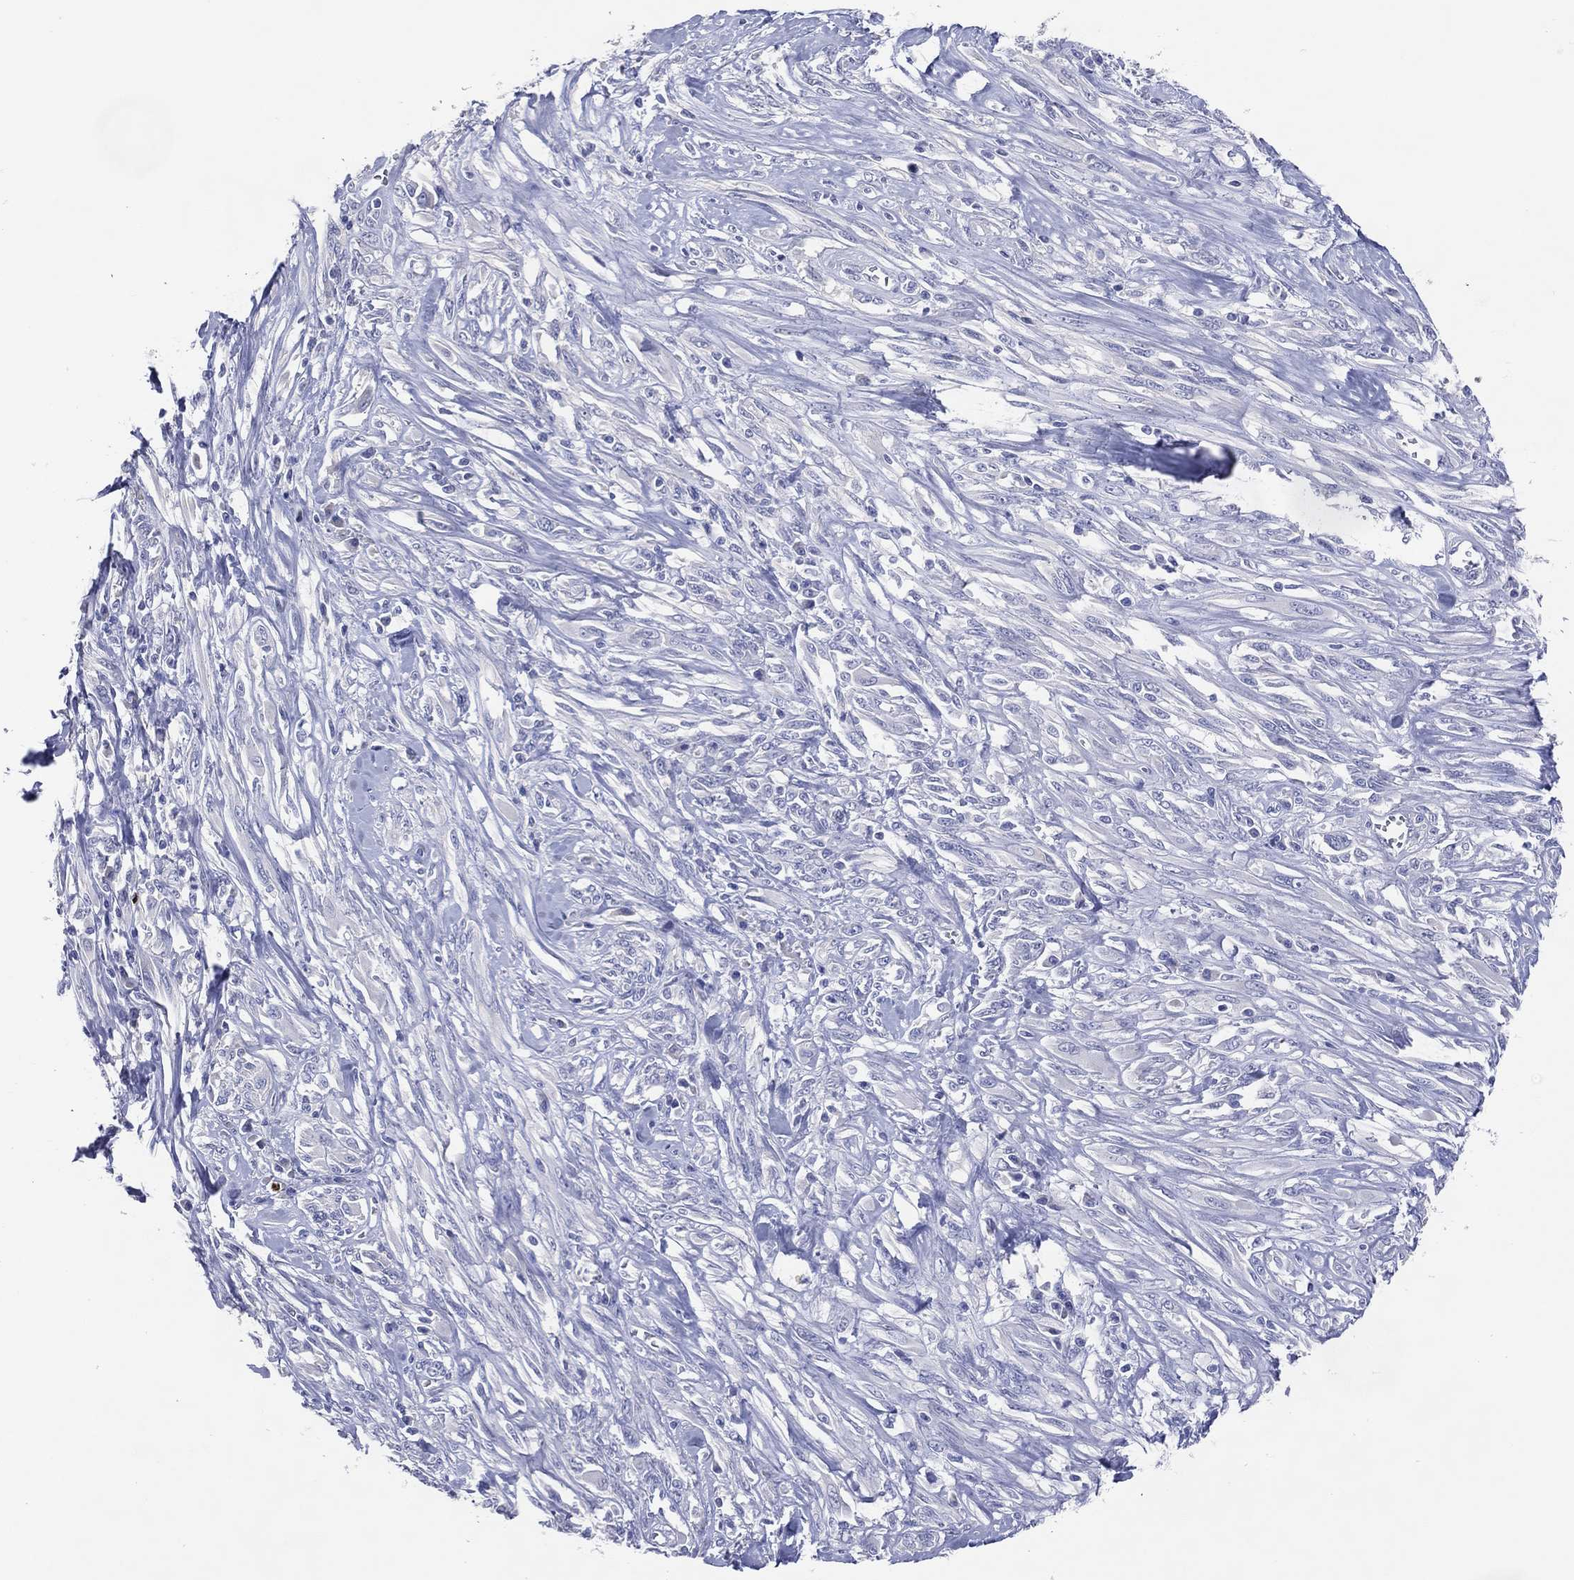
{"staining": {"intensity": "negative", "quantity": "none", "location": "none"}, "tissue": "melanoma", "cell_type": "Tumor cells", "image_type": "cancer", "snomed": [{"axis": "morphology", "description": "Malignant melanoma, NOS"}, {"axis": "topography", "description": "Skin"}], "caption": "Human malignant melanoma stained for a protein using immunohistochemistry demonstrates no expression in tumor cells.", "gene": "DNAH6", "patient": {"sex": "female", "age": 91}}